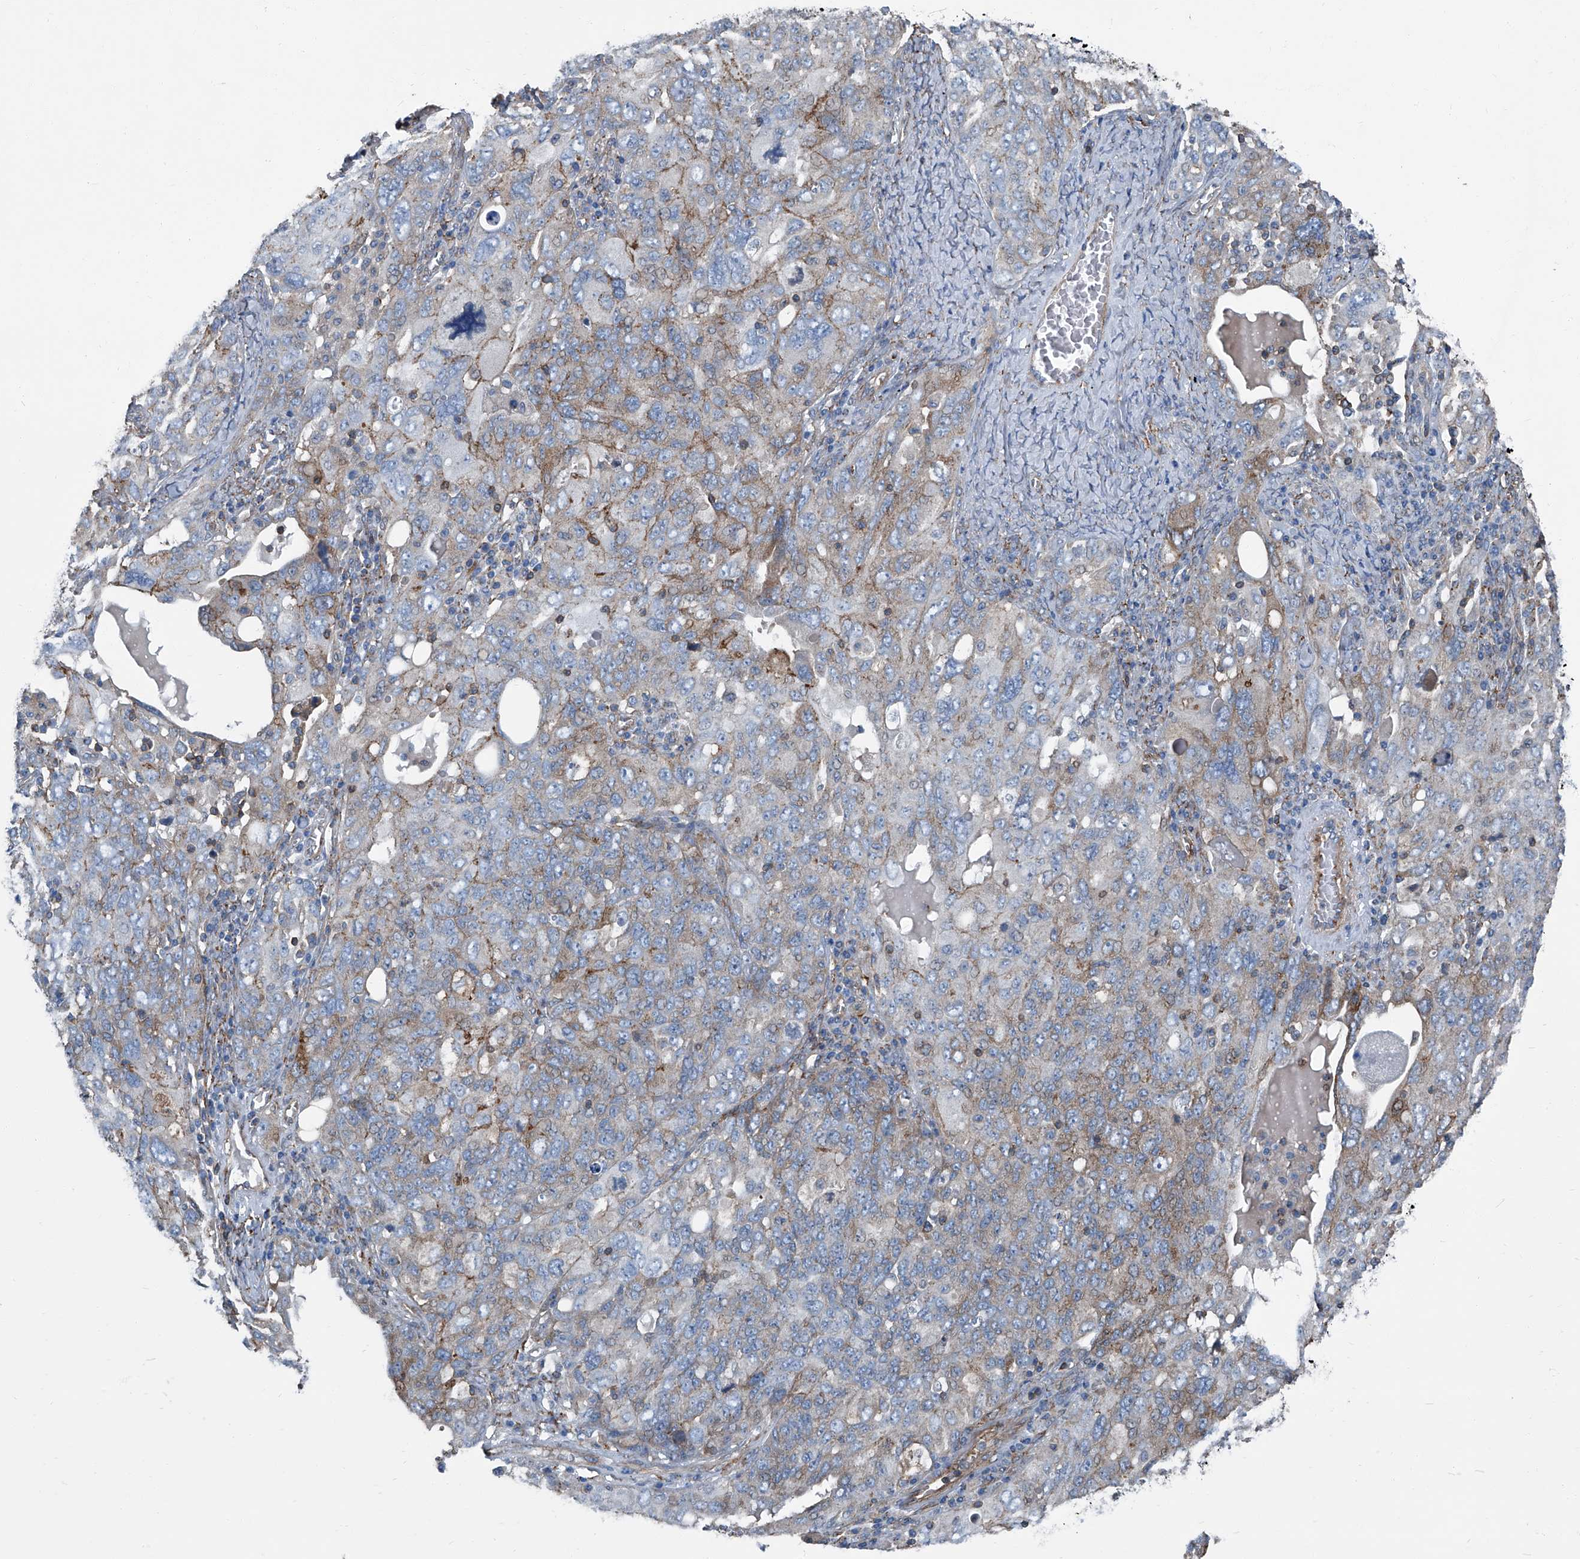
{"staining": {"intensity": "weak", "quantity": "<25%", "location": "cytoplasmic/membranous"}, "tissue": "ovarian cancer", "cell_type": "Tumor cells", "image_type": "cancer", "snomed": [{"axis": "morphology", "description": "Carcinoma, endometroid"}, {"axis": "topography", "description": "Ovary"}], "caption": "Tumor cells show no significant staining in ovarian endometroid carcinoma.", "gene": "SEPTIN7", "patient": {"sex": "female", "age": 62}}